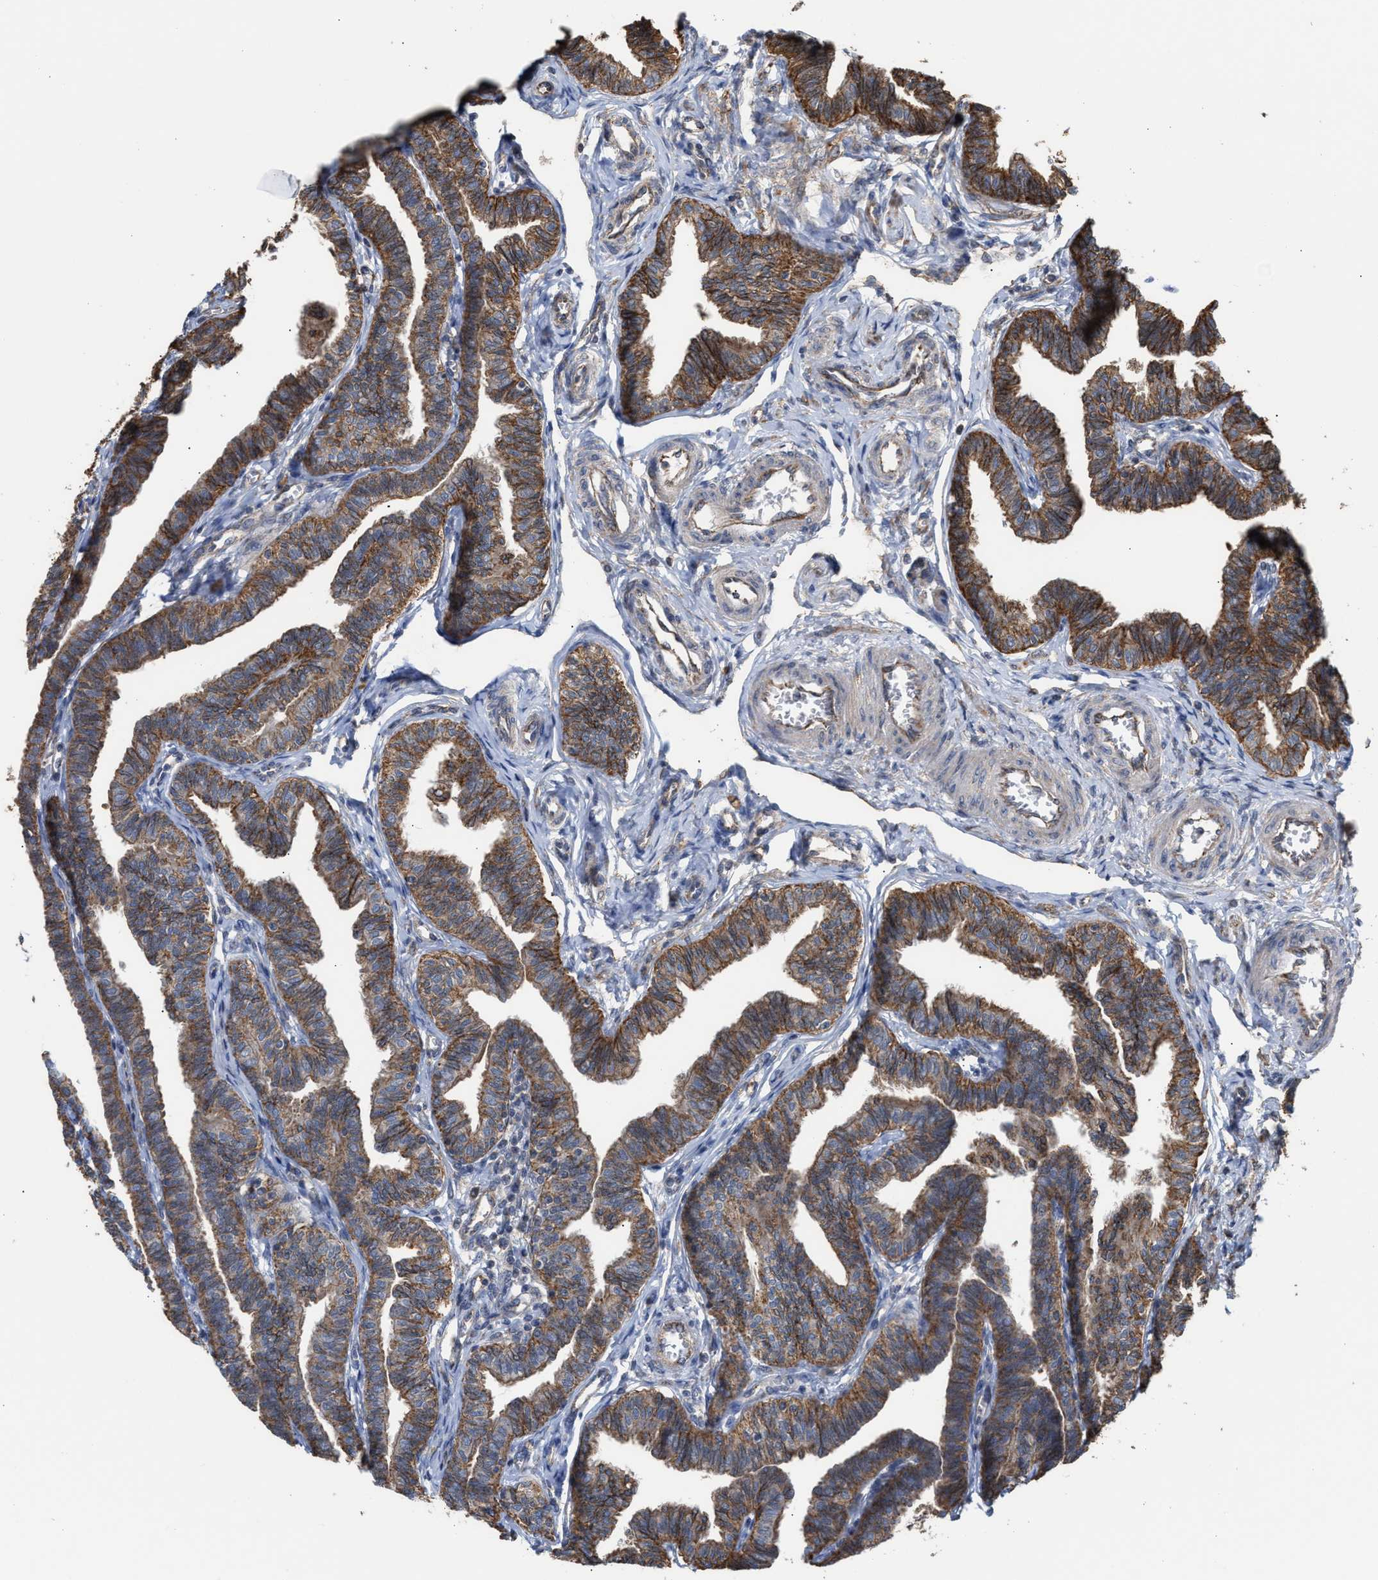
{"staining": {"intensity": "moderate", "quantity": ">75%", "location": "cytoplasmic/membranous"}, "tissue": "fallopian tube", "cell_type": "Glandular cells", "image_type": "normal", "snomed": [{"axis": "morphology", "description": "Normal tissue, NOS"}, {"axis": "topography", "description": "Fallopian tube"}, {"axis": "topography", "description": "Ovary"}], "caption": "A micrograph of human fallopian tube stained for a protein demonstrates moderate cytoplasmic/membranous brown staining in glandular cells.", "gene": "EXOSC2", "patient": {"sex": "female", "age": 23}}